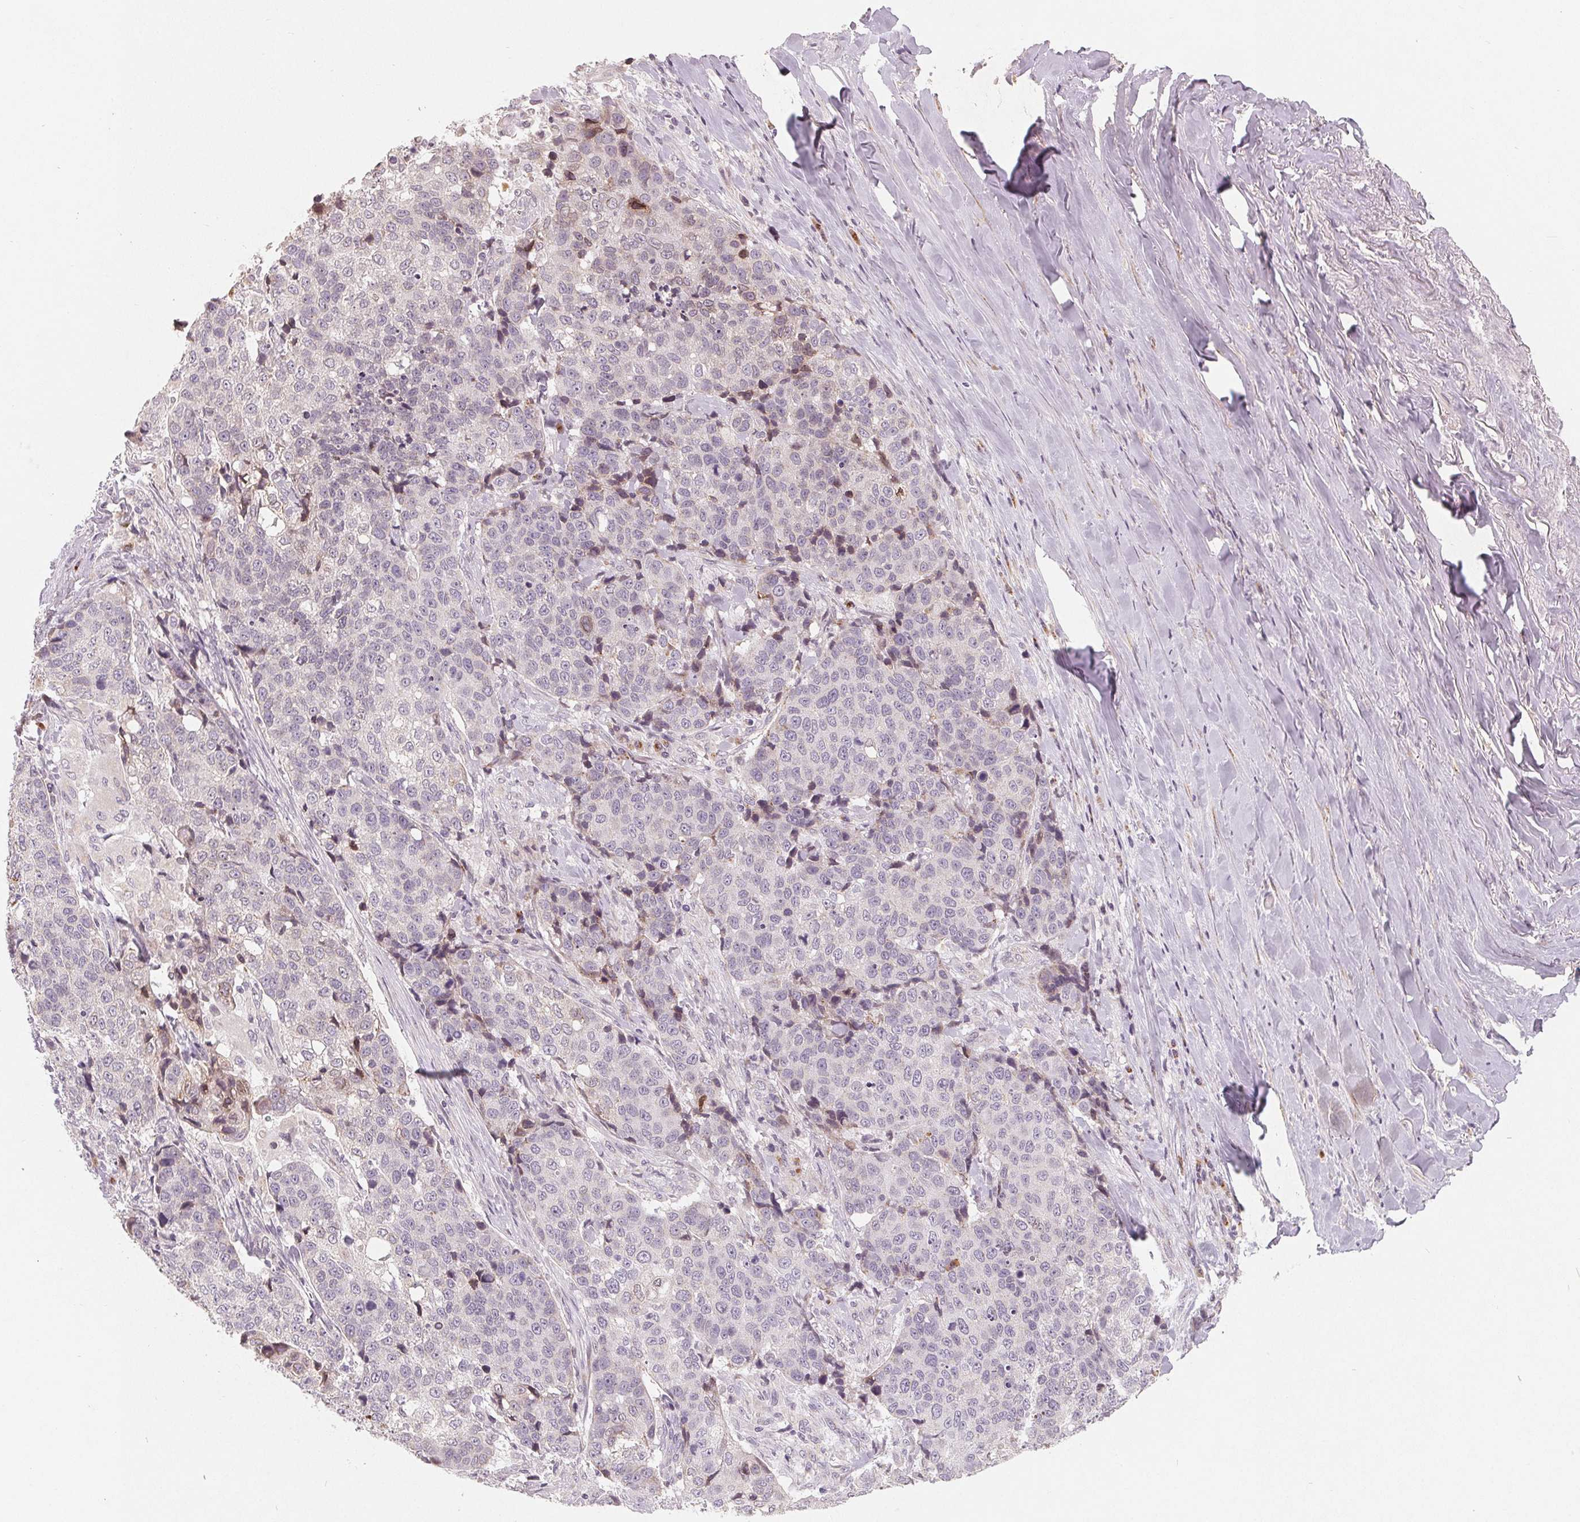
{"staining": {"intensity": "negative", "quantity": "none", "location": "none"}, "tissue": "lung cancer", "cell_type": "Tumor cells", "image_type": "cancer", "snomed": [{"axis": "morphology", "description": "Squamous cell carcinoma, NOS"}, {"axis": "topography", "description": "Lymph node"}, {"axis": "topography", "description": "Lung"}], "caption": "High power microscopy histopathology image of an immunohistochemistry histopathology image of lung cancer, revealing no significant positivity in tumor cells.", "gene": "TMSB15B", "patient": {"sex": "male", "age": 61}}